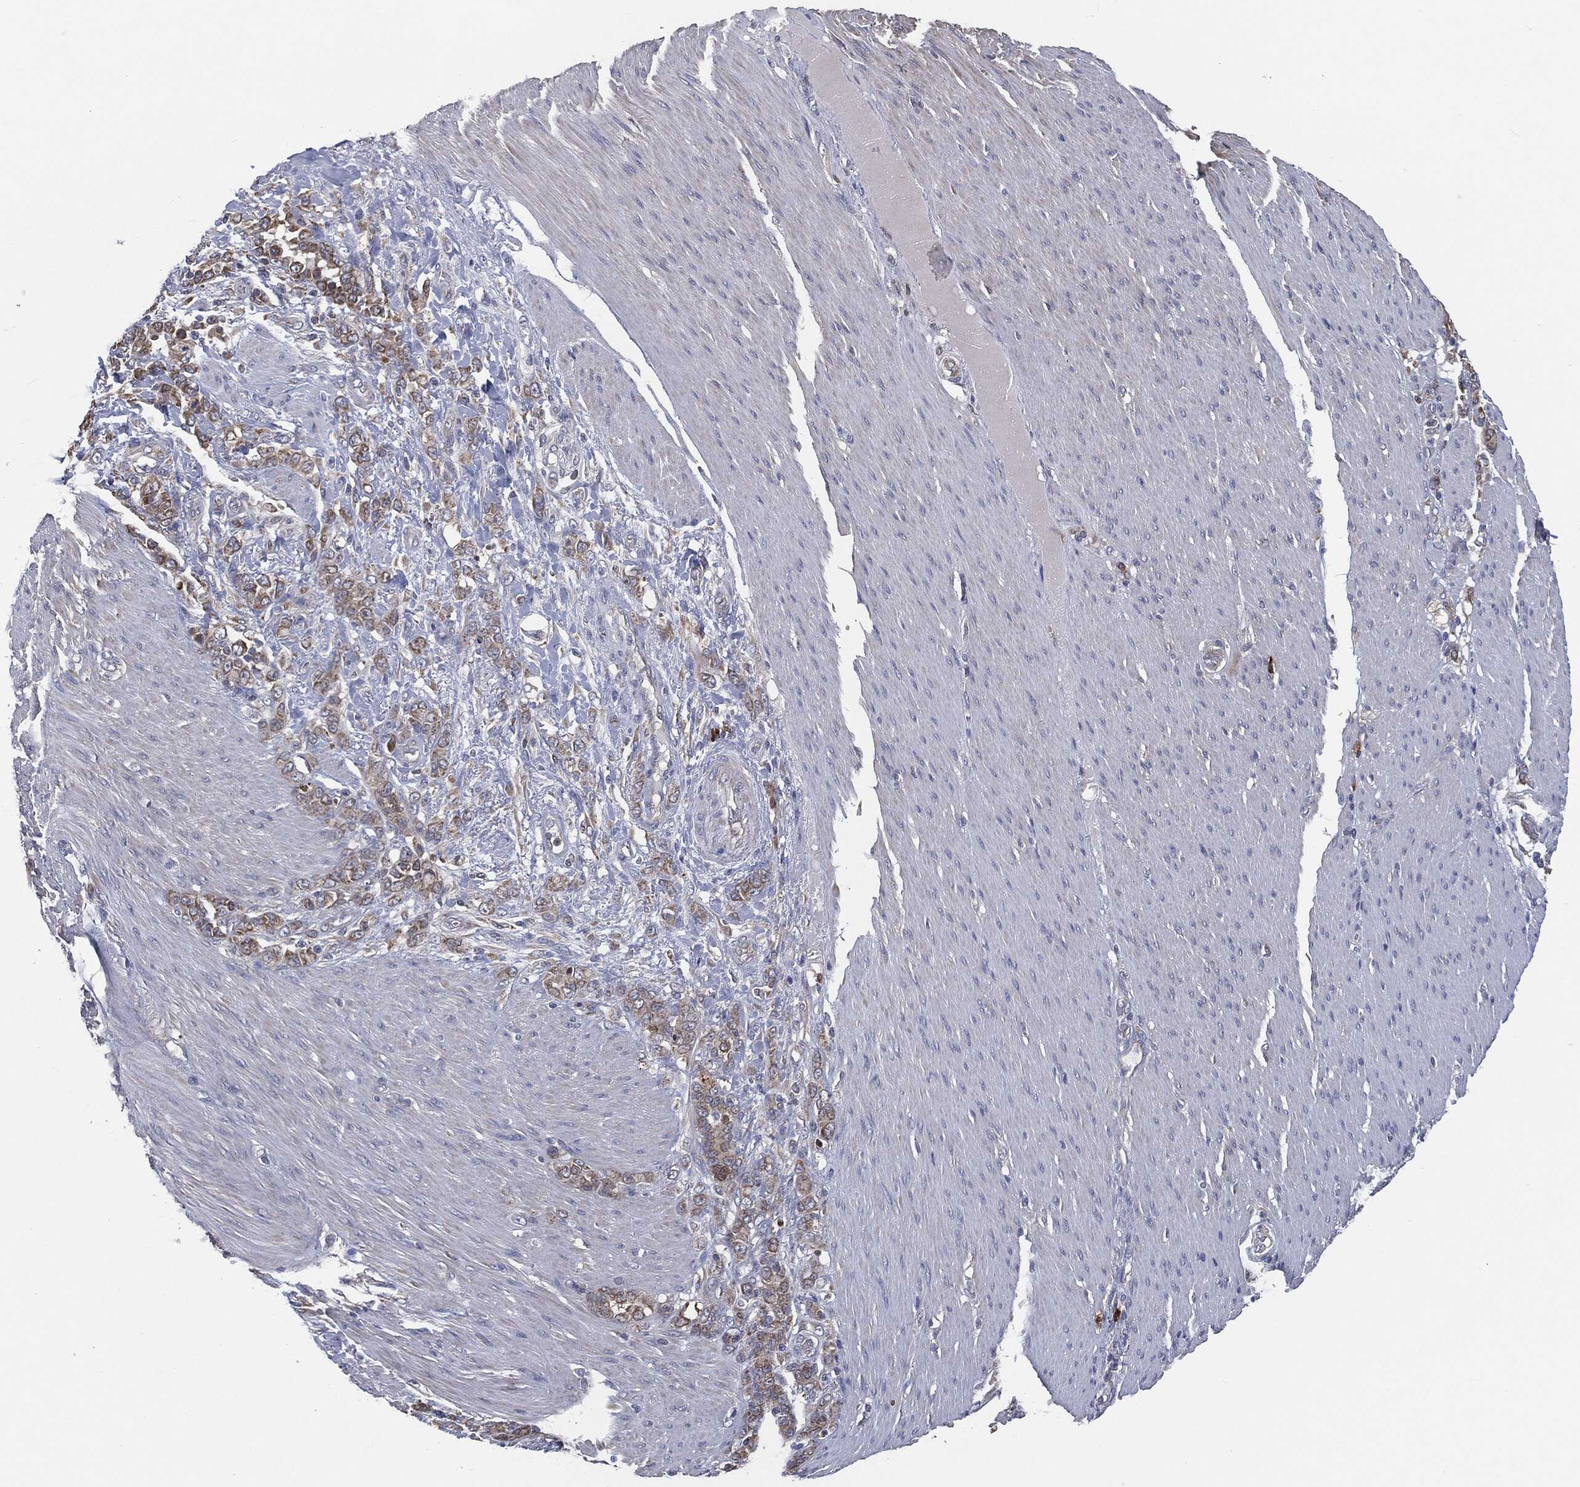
{"staining": {"intensity": "moderate", "quantity": "25%-75%", "location": "cytoplasmic/membranous"}, "tissue": "stomach cancer", "cell_type": "Tumor cells", "image_type": "cancer", "snomed": [{"axis": "morphology", "description": "Normal tissue, NOS"}, {"axis": "morphology", "description": "Adenocarcinoma, NOS"}, {"axis": "topography", "description": "Stomach"}], "caption": "Immunohistochemistry staining of adenocarcinoma (stomach), which shows medium levels of moderate cytoplasmic/membranous expression in about 25%-75% of tumor cells indicating moderate cytoplasmic/membranous protein staining. The staining was performed using DAB (brown) for protein detection and nuclei were counterstained in hematoxylin (blue).", "gene": "PRDX4", "patient": {"sex": "female", "age": 79}}